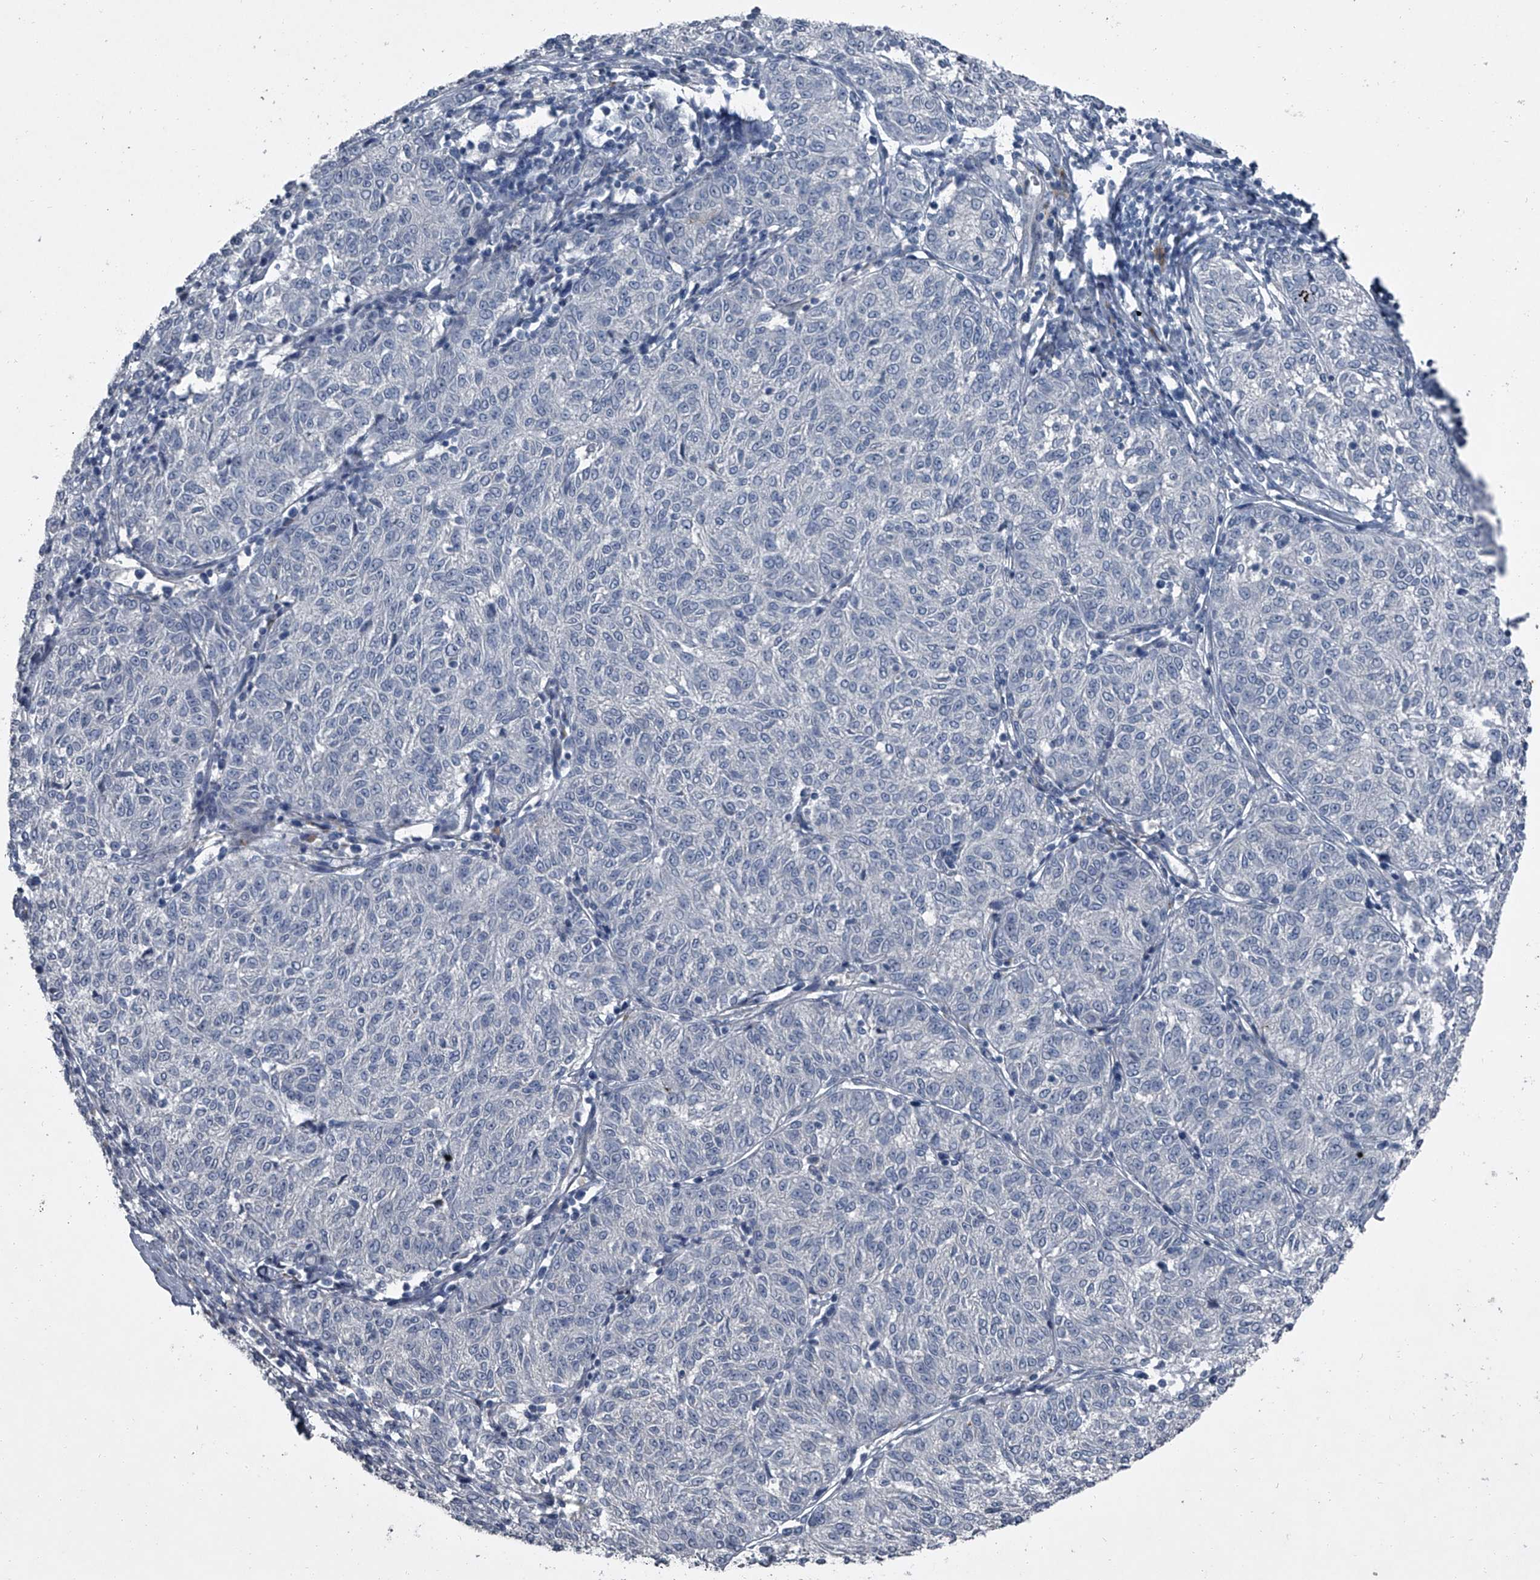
{"staining": {"intensity": "negative", "quantity": "none", "location": "none"}, "tissue": "melanoma", "cell_type": "Tumor cells", "image_type": "cancer", "snomed": [{"axis": "morphology", "description": "Malignant melanoma, NOS"}, {"axis": "topography", "description": "Skin"}], "caption": "Immunohistochemical staining of human malignant melanoma shows no significant positivity in tumor cells. The staining is performed using DAB (3,3'-diaminobenzidine) brown chromogen with nuclei counter-stained in using hematoxylin.", "gene": "HEPHL1", "patient": {"sex": "female", "age": 72}}